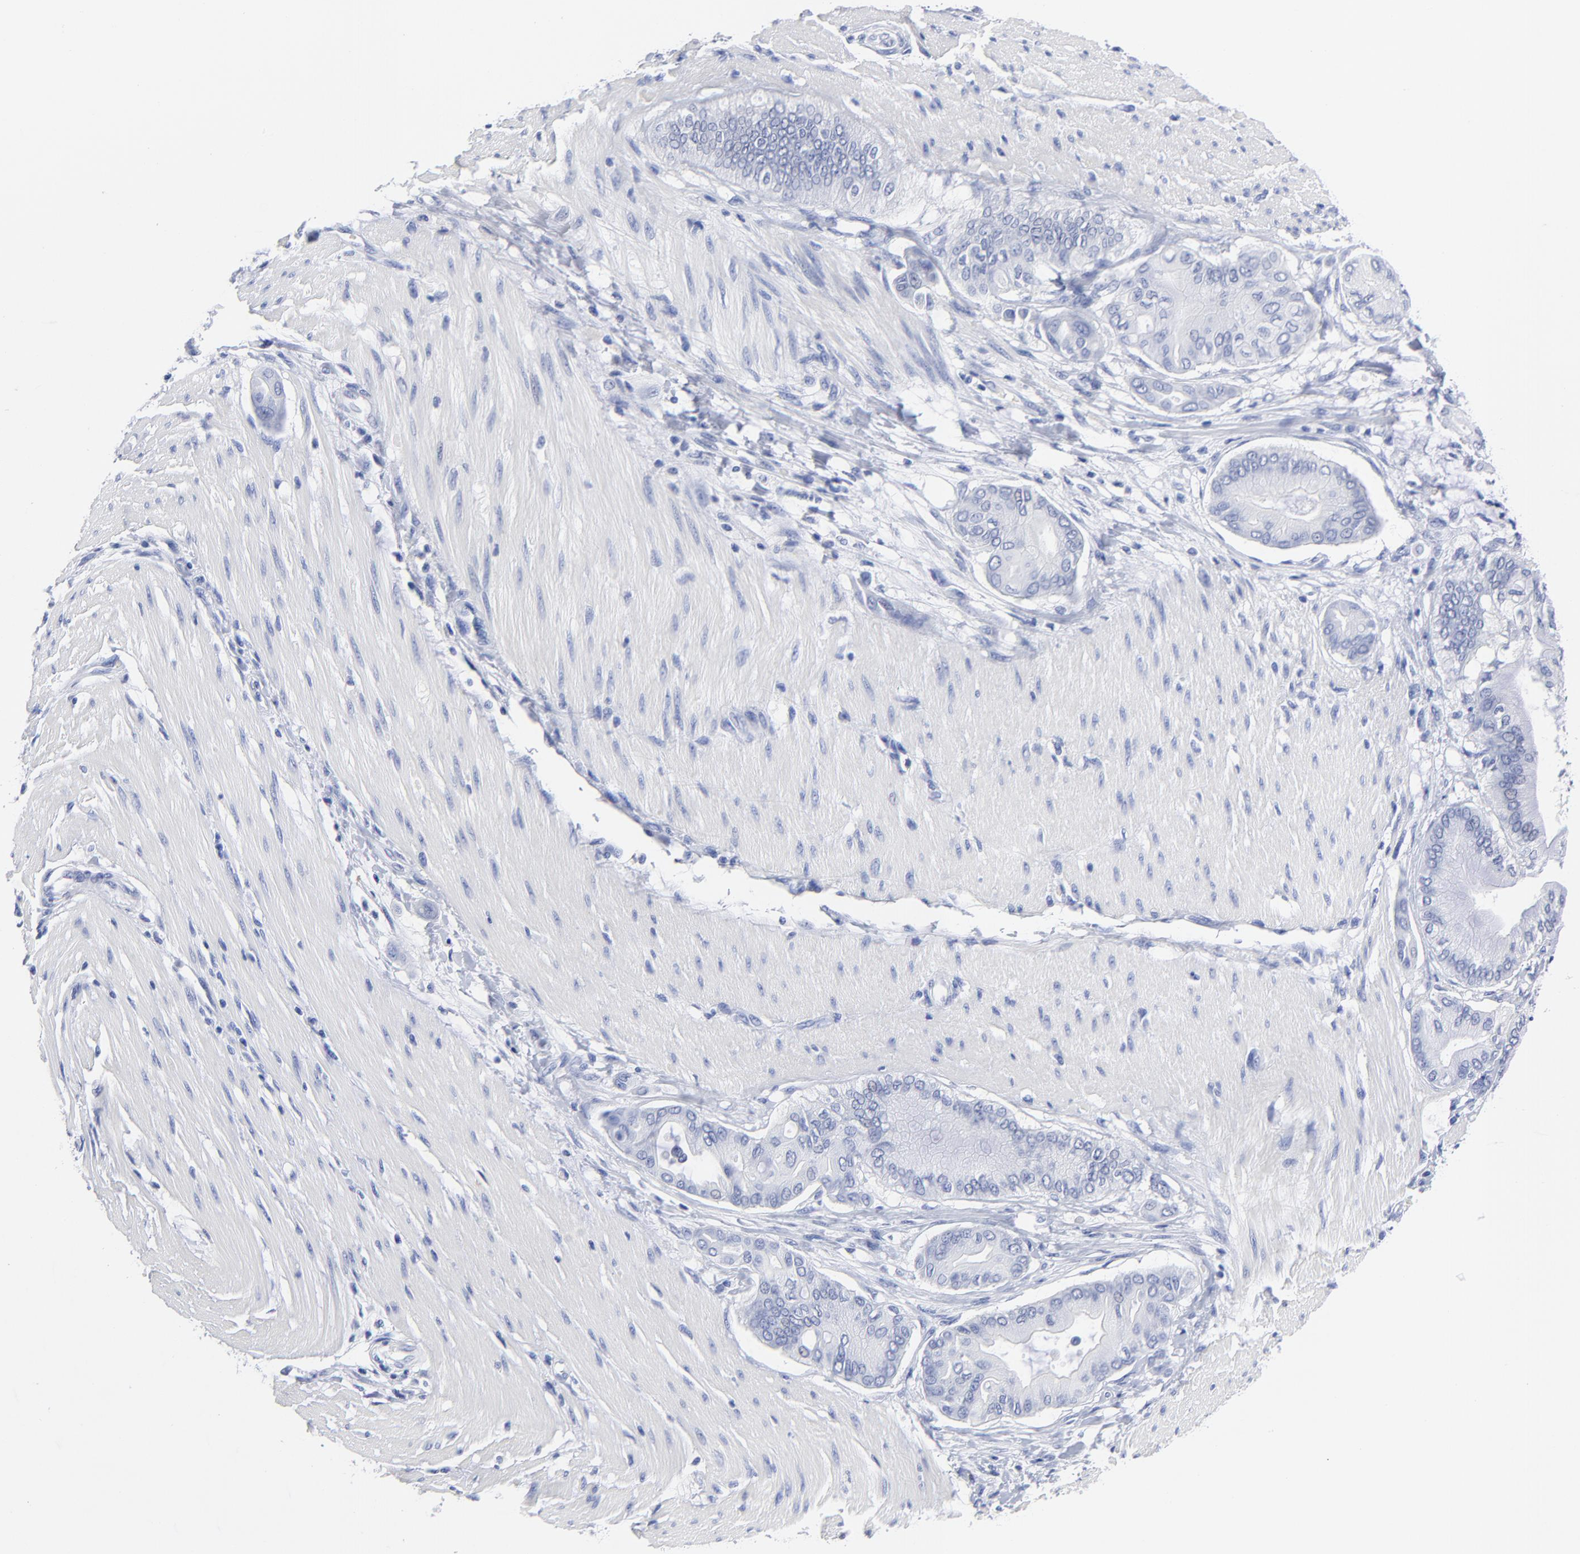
{"staining": {"intensity": "negative", "quantity": "none", "location": "none"}, "tissue": "pancreatic cancer", "cell_type": "Tumor cells", "image_type": "cancer", "snomed": [{"axis": "morphology", "description": "Adenocarcinoma, NOS"}, {"axis": "morphology", "description": "Adenocarcinoma, metastatic, NOS"}, {"axis": "topography", "description": "Lymph node"}, {"axis": "topography", "description": "Pancreas"}, {"axis": "topography", "description": "Duodenum"}], "caption": "DAB (3,3'-diaminobenzidine) immunohistochemical staining of metastatic adenocarcinoma (pancreatic) demonstrates no significant expression in tumor cells. Nuclei are stained in blue.", "gene": "ACY1", "patient": {"sex": "female", "age": 64}}